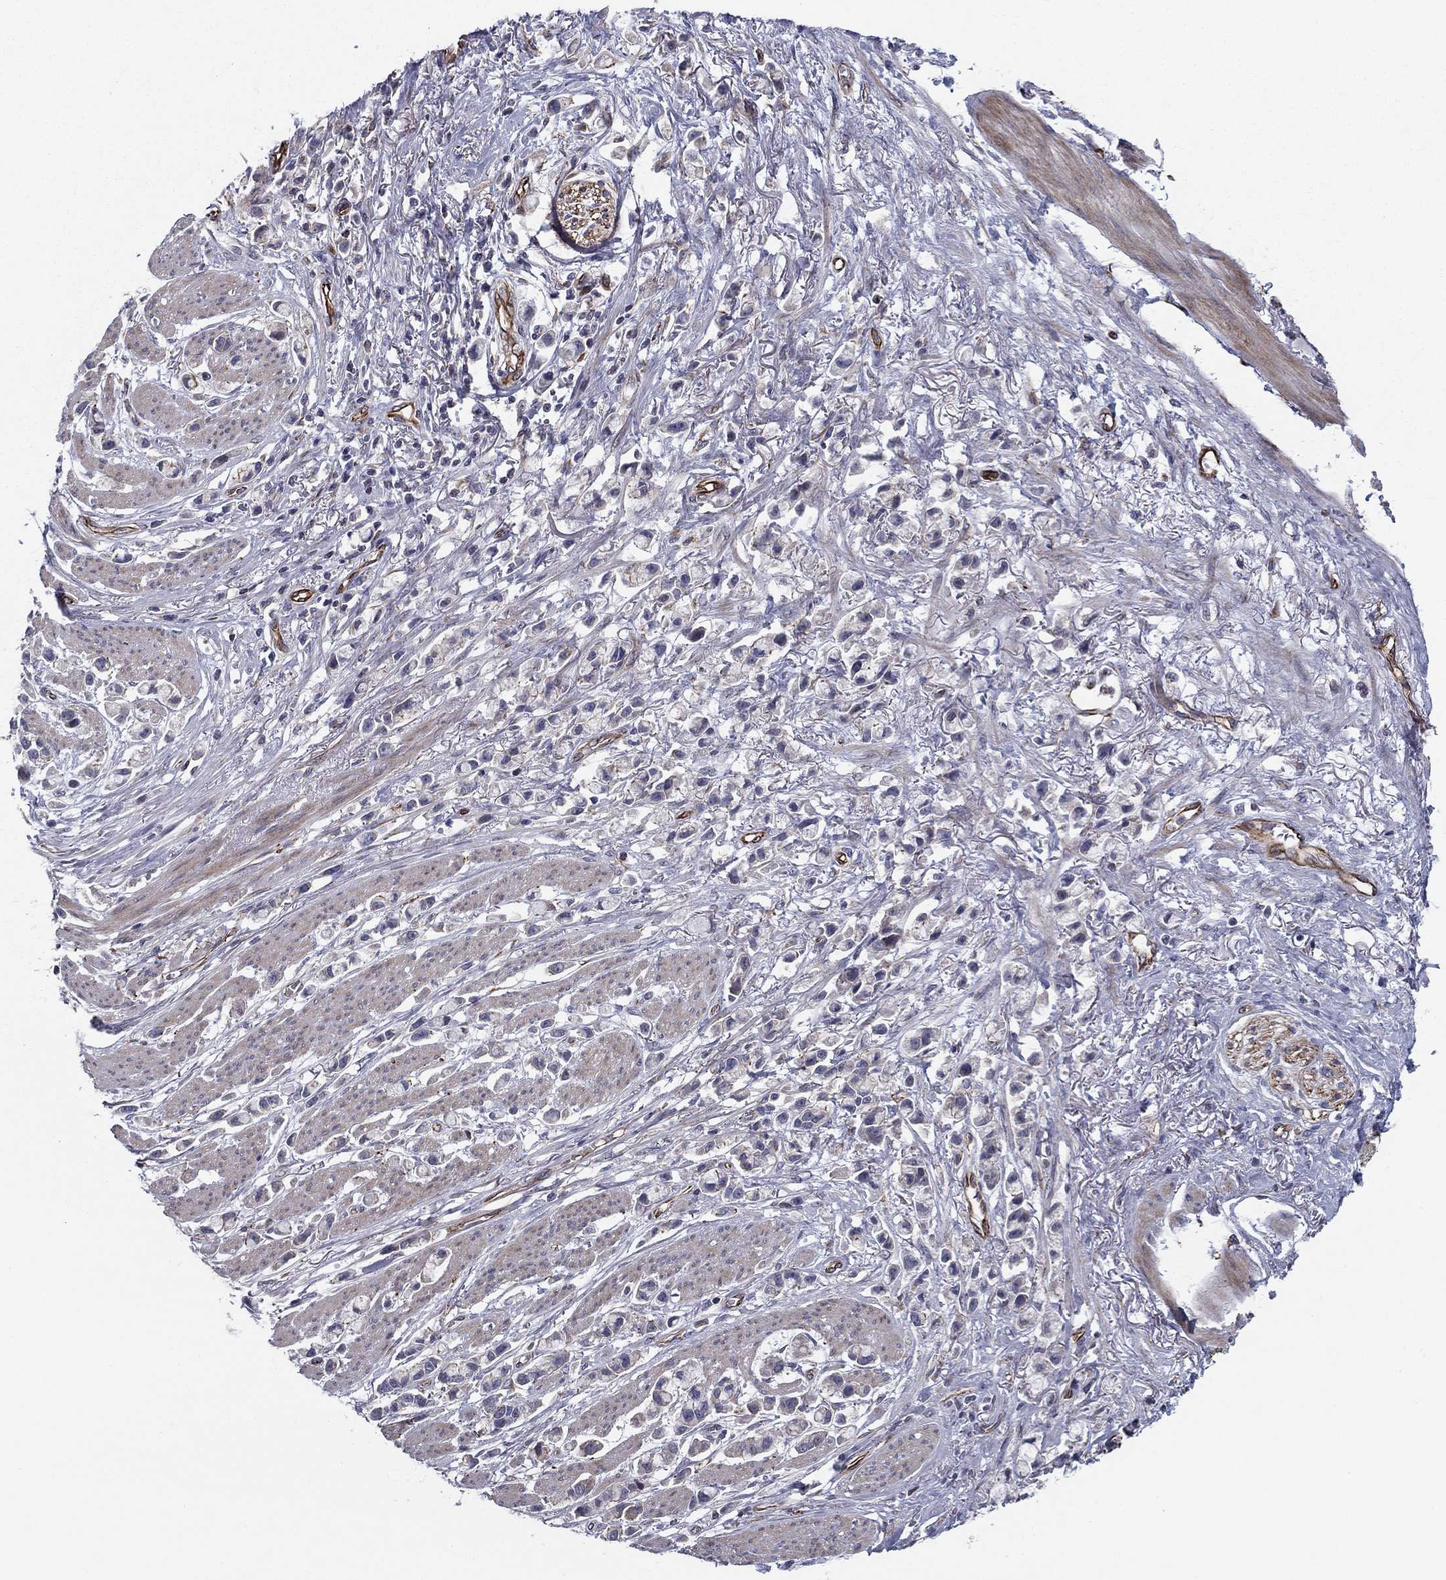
{"staining": {"intensity": "negative", "quantity": "none", "location": "none"}, "tissue": "stomach cancer", "cell_type": "Tumor cells", "image_type": "cancer", "snomed": [{"axis": "morphology", "description": "Adenocarcinoma, NOS"}, {"axis": "topography", "description": "Stomach"}], "caption": "A micrograph of stomach cancer (adenocarcinoma) stained for a protein shows no brown staining in tumor cells. The staining was performed using DAB to visualize the protein expression in brown, while the nuclei were stained in blue with hematoxylin (Magnification: 20x).", "gene": "CLSTN1", "patient": {"sex": "female", "age": 81}}